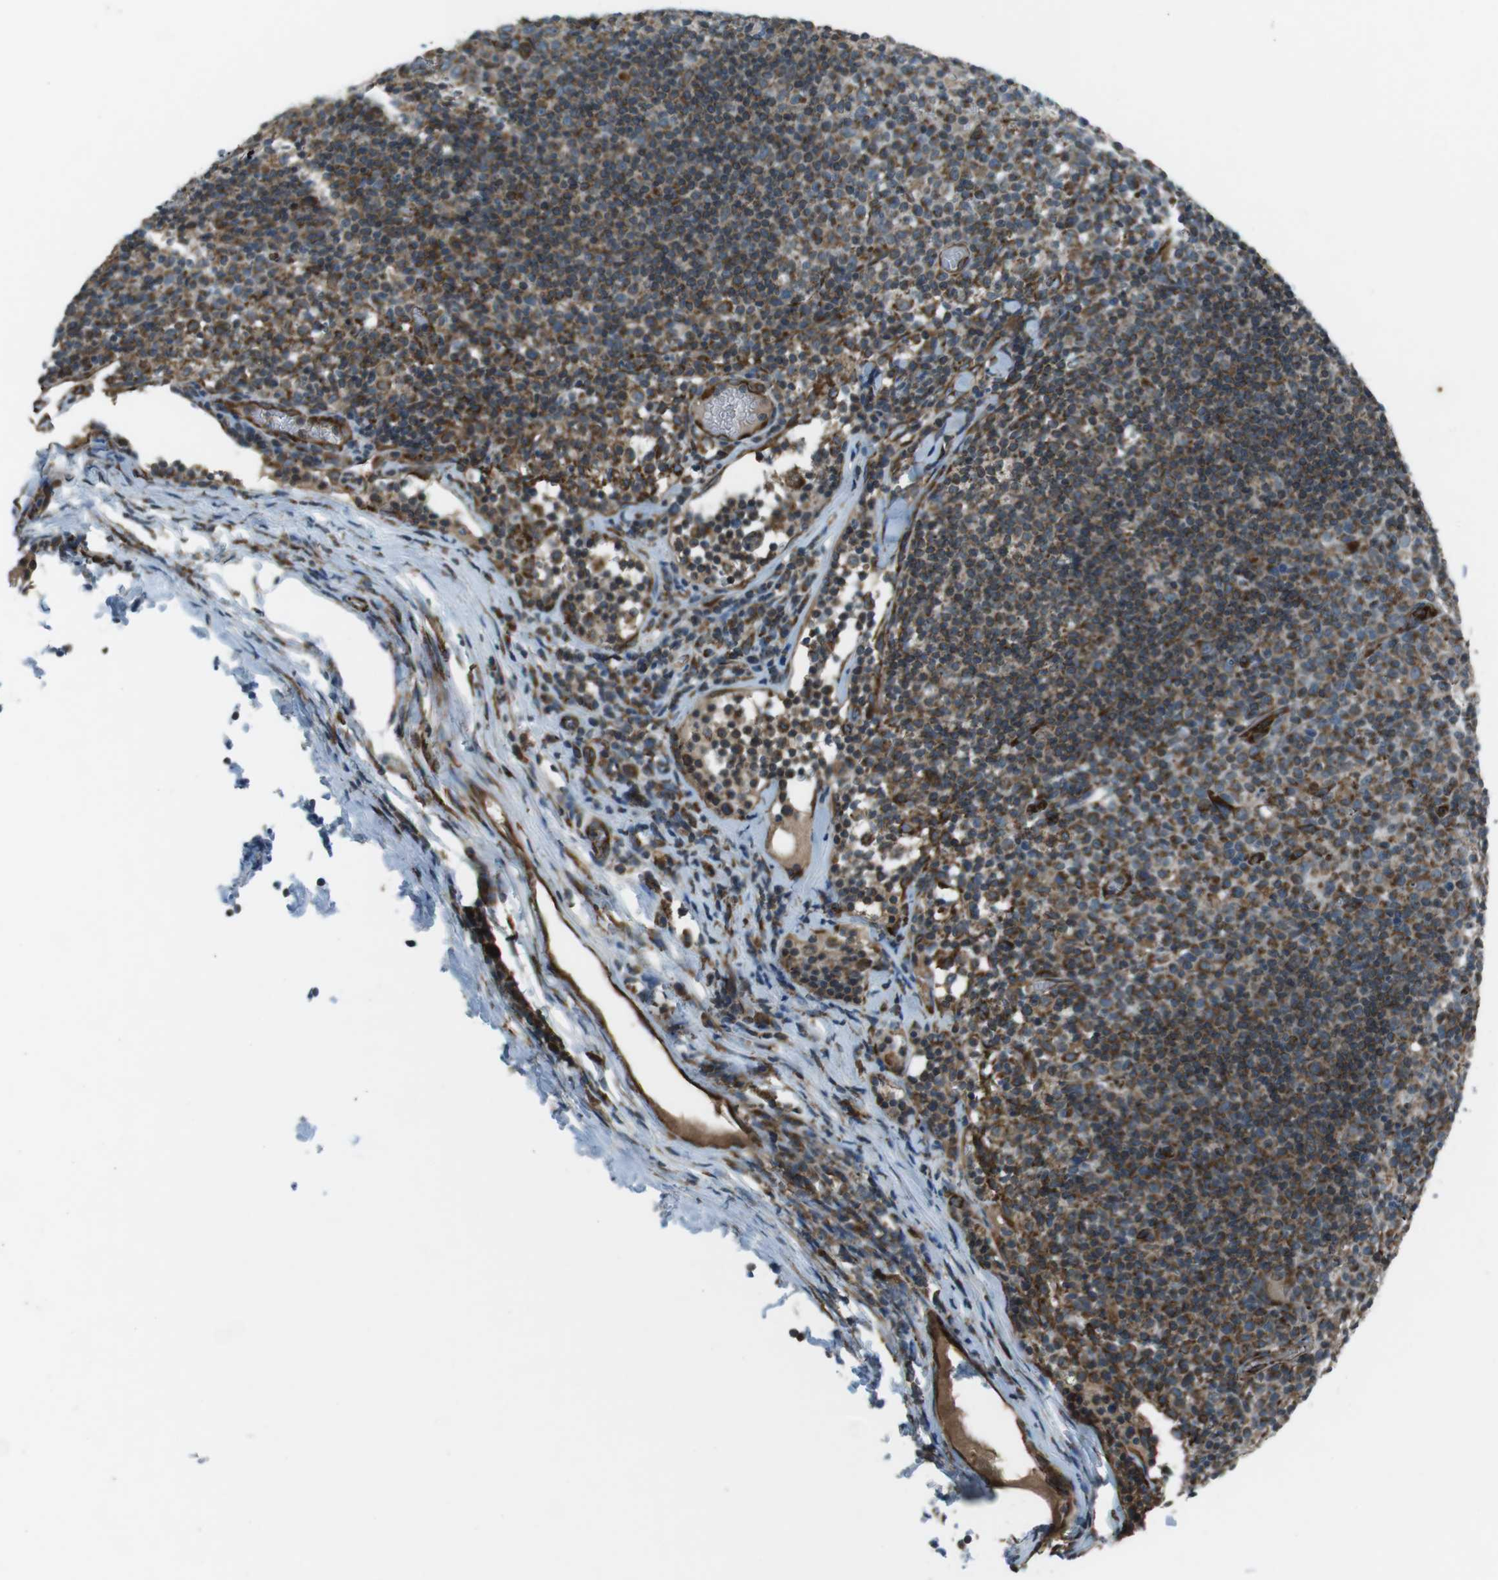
{"staining": {"intensity": "moderate", "quantity": ">75%", "location": "cytoplasmic/membranous"}, "tissue": "lymph node", "cell_type": "Germinal center cells", "image_type": "normal", "snomed": [{"axis": "morphology", "description": "Normal tissue, NOS"}, {"axis": "morphology", "description": "Inflammation, NOS"}, {"axis": "topography", "description": "Lymph node"}], "caption": "Unremarkable lymph node exhibits moderate cytoplasmic/membranous expression in about >75% of germinal center cells (Stains: DAB (3,3'-diaminobenzidine) in brown, nuclei in blue, Microscopy: brightfield microscopy at high magnification)..", "gene": "KTN1", "patient": {"sex": "male", "age": 55}}